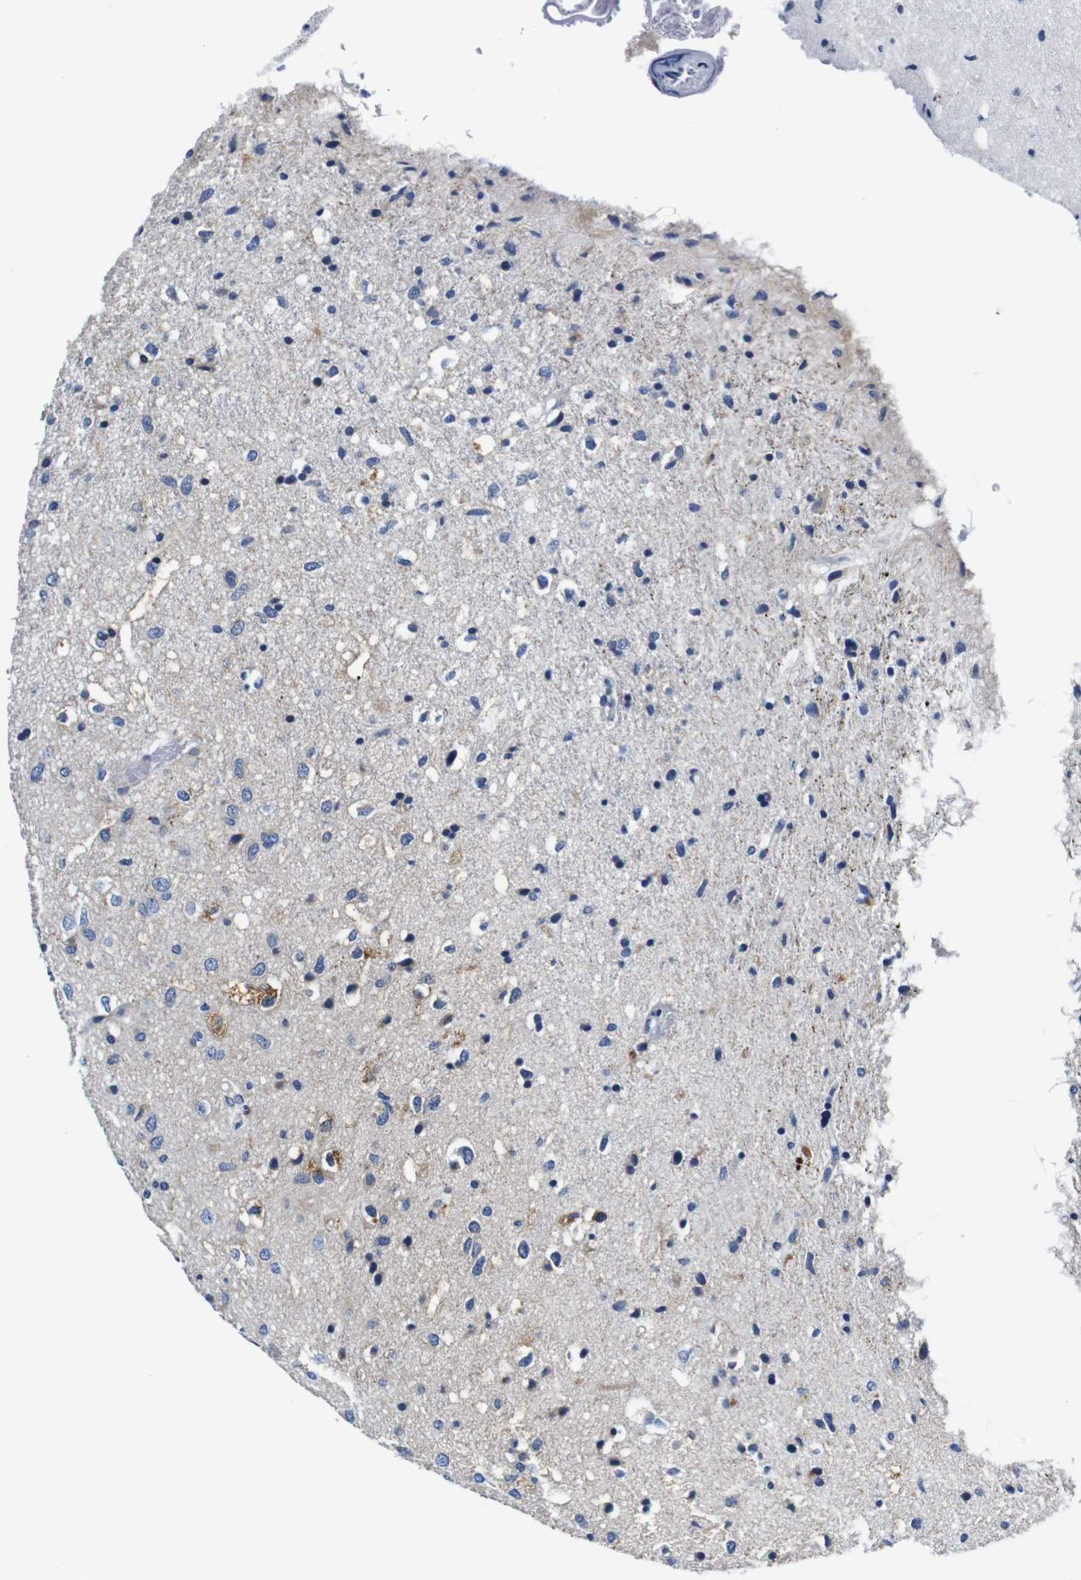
{"staining": {"intensity": "negative", "quantity": "none", "location": "none"}, "tissue": "glioma", "cell_type": "Tumor cells", "image_type": "cancer", "snomed": [{"axis": "morphology", "description": "Glioma, malignant, Low grade"}, {"axis": "topography", "description": "Brain"}], "caption": "Immunohistochemistry of human glioma demonstrates no positivity in tumor cells.", "gene": "SNX19", "patient": {"sex": "male", "age": 77}}